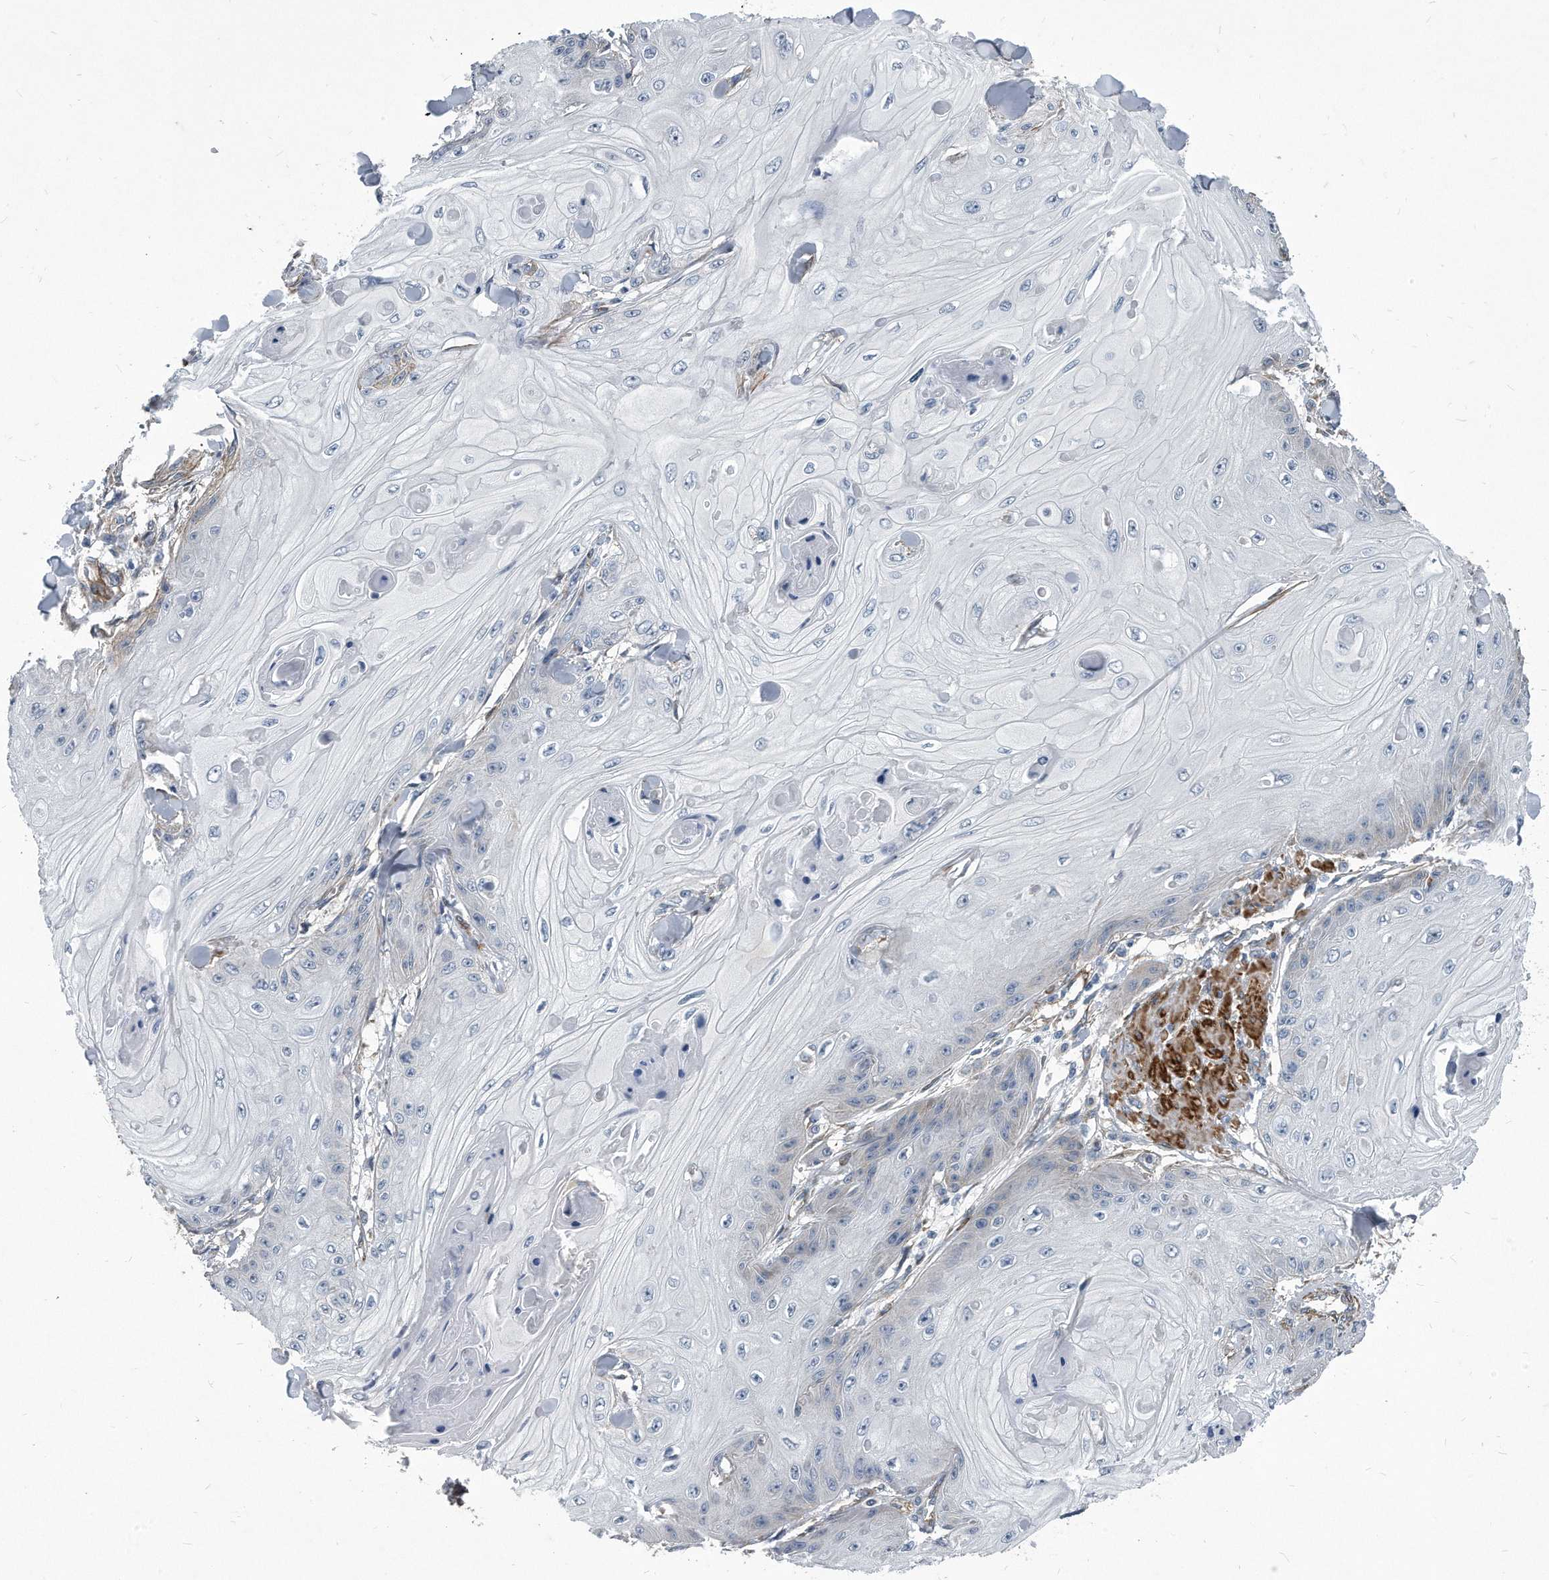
{"staining": {"intensity": "negative", "quantity": "none", "location": "none"}, "tissue": "skin cancer", "cell_type": "Tumor cells", "image_type": "cancer", "snomed": [{"axis": "morphology", "description": "Squamous cell carcinoma, NOS"}, {"axis": "topography", "description": "Skin"}], "caption": "IHC image of skin squamous cell carcinoma stained for a protein (brown), which shows no staining in tumor cells.", "gene": "EIF2B4", "patient": {"sex": "male", "age": 74}}